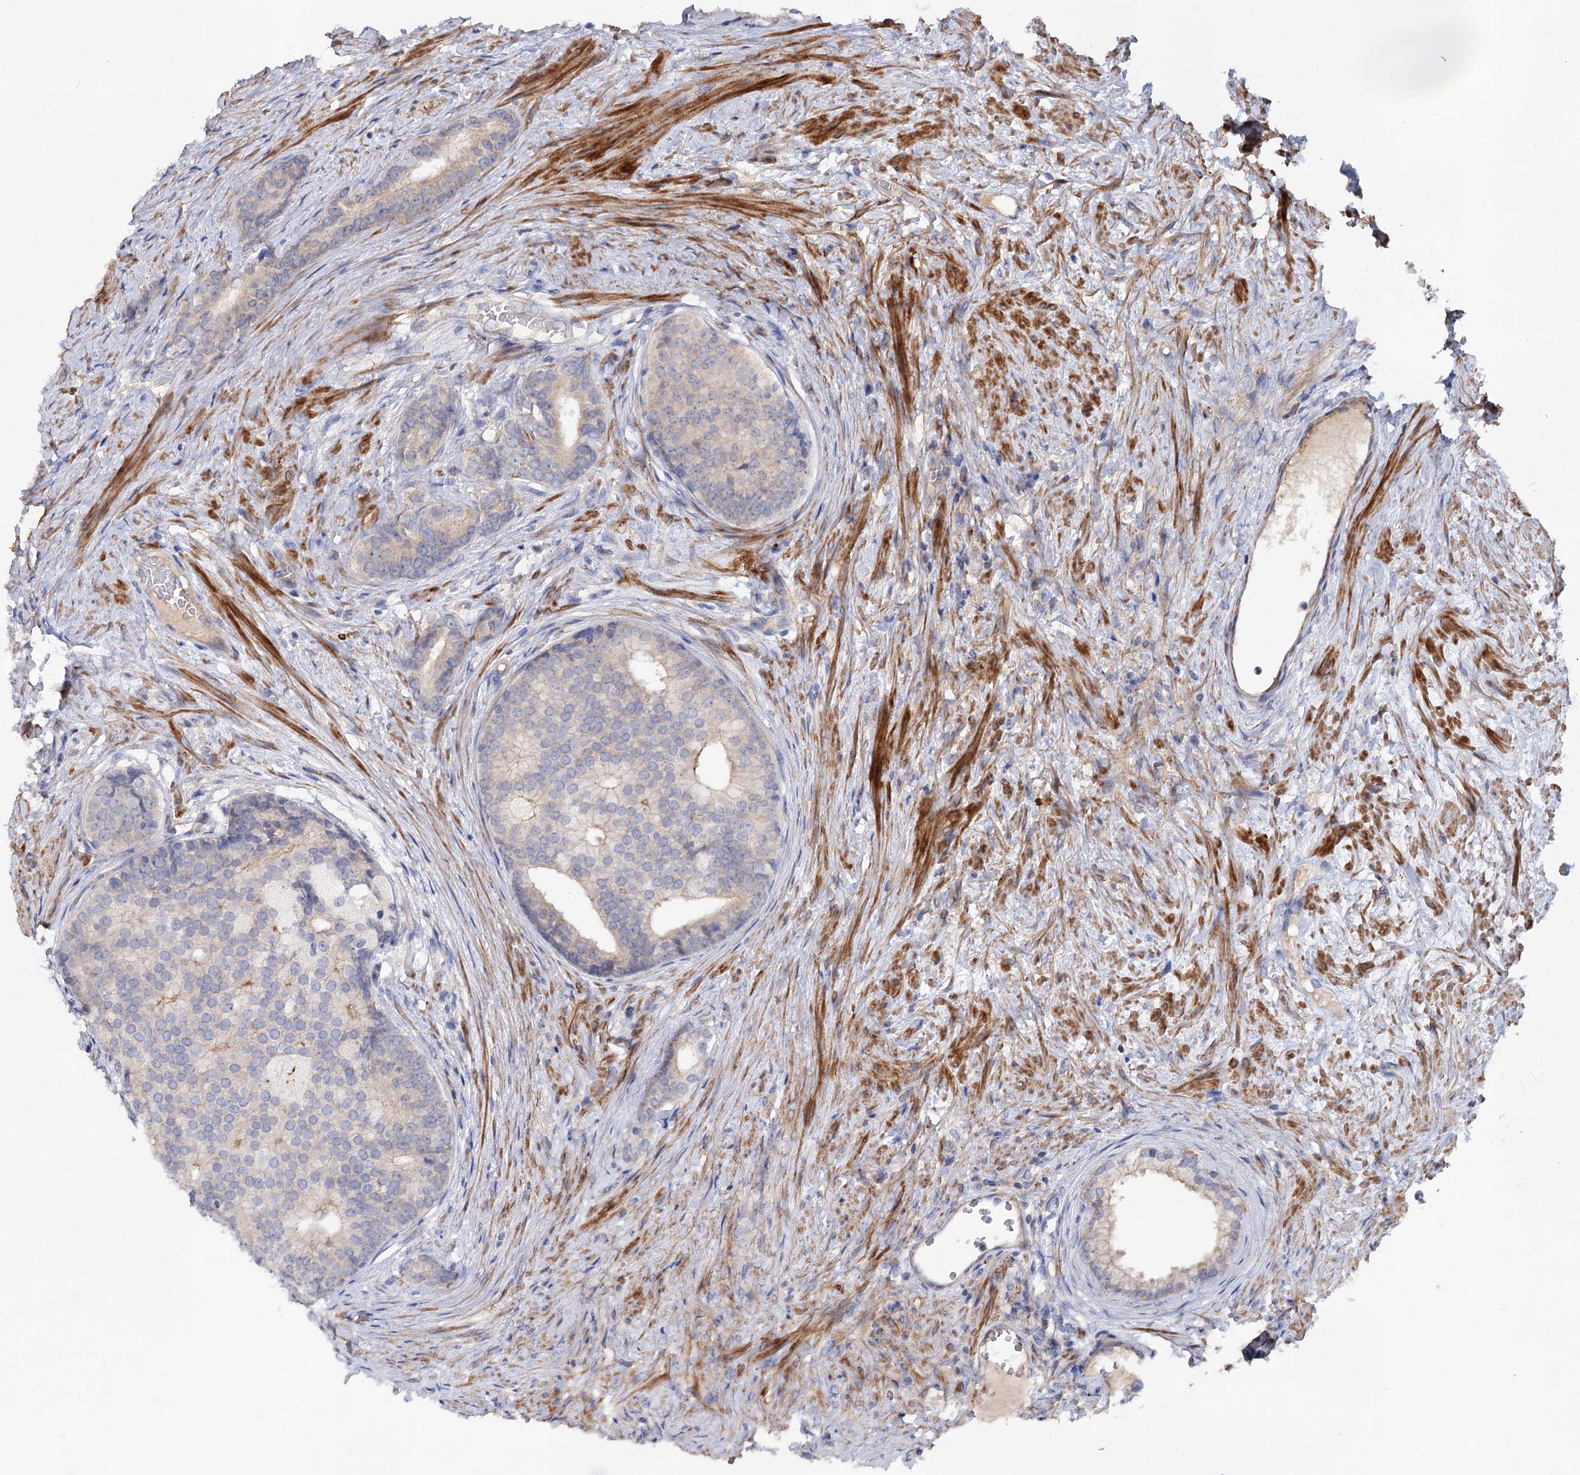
{"staining": {"intensity": "moderate", "quantity": "<25%", "location": "cytoplasmic/membranous"}, "tissue": "prostate cancer", "cell_type": "Tumor cells", "image_type": "cancer", "snomed": [{"axis": "morphology", "description": "Adenocarcinoma, Low grade"}, {"axis": "topography", "description": "Prostate"}], "caption": "A brown stain shows moderate cytoplasmic/membranous staining of a protein in prostate cancer tumor cells.", "gene": "NUDCD2", "patient": {"sex": "male", "age": 71}}